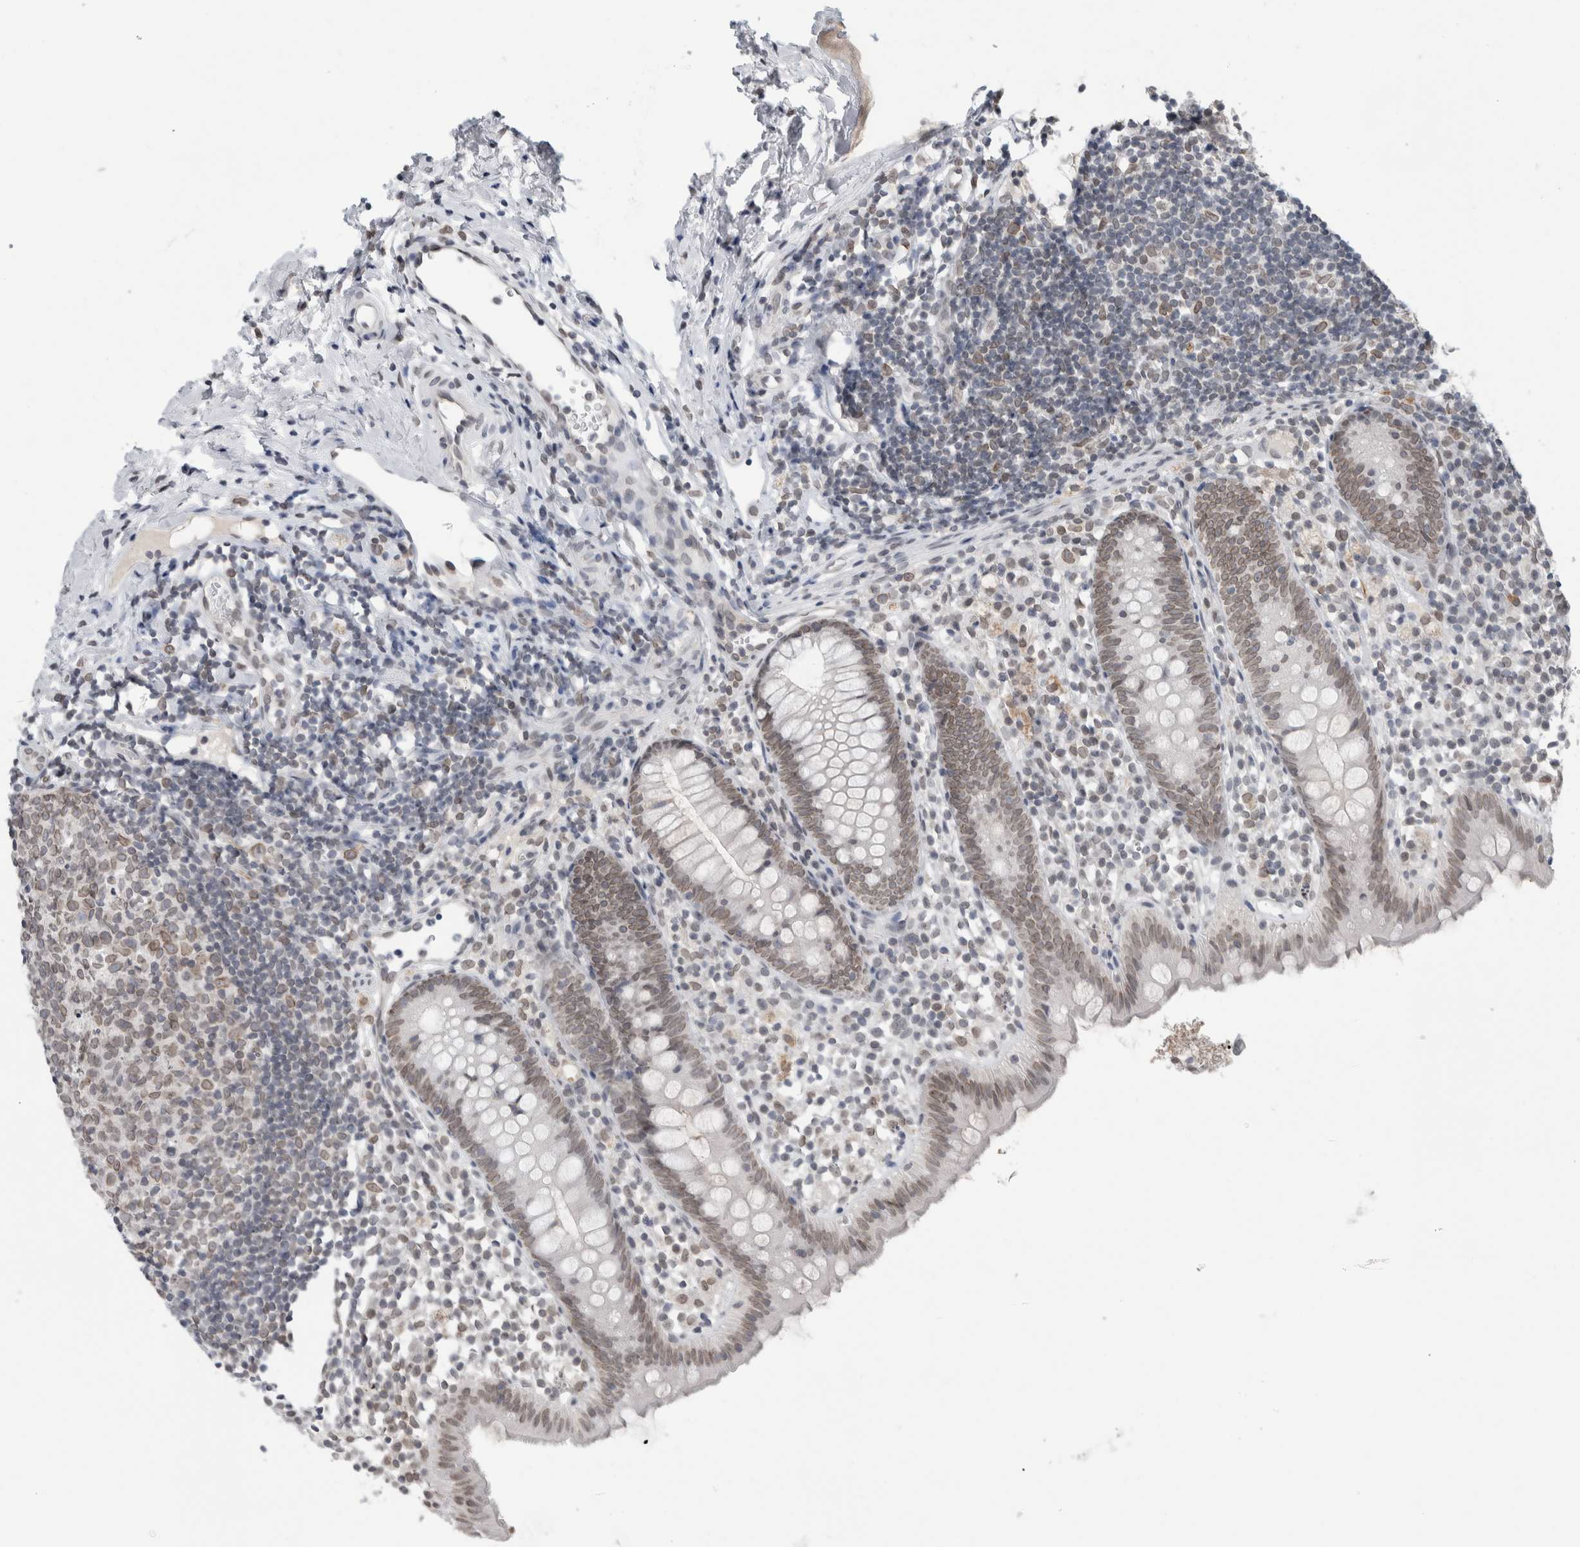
{"staining": {"intensity": "weak", "quantity": ">75%", "location": "cytoplasmic/membranous,nuclear"}, "tissue": "appendix", "cell_type": "Glandular cells", "image_type": "normal", "snomed": [{"axis": "morphology", "description": "Normal tissue, NOS"}, {"axis": "topography", "description": "Appendix"}], "caption": "Normal appendix was stained to show a protein in brown. There is low levels of weak cytoplasmic/membranous,nuclear staining in approximately >75% of glandular cells. Immunohistochemistry (ihc) stains the protein of interest in brown and the nuclei are stained blue.", "gene": "ZNF770", "patient": {"sex": "female", "age": 20}}